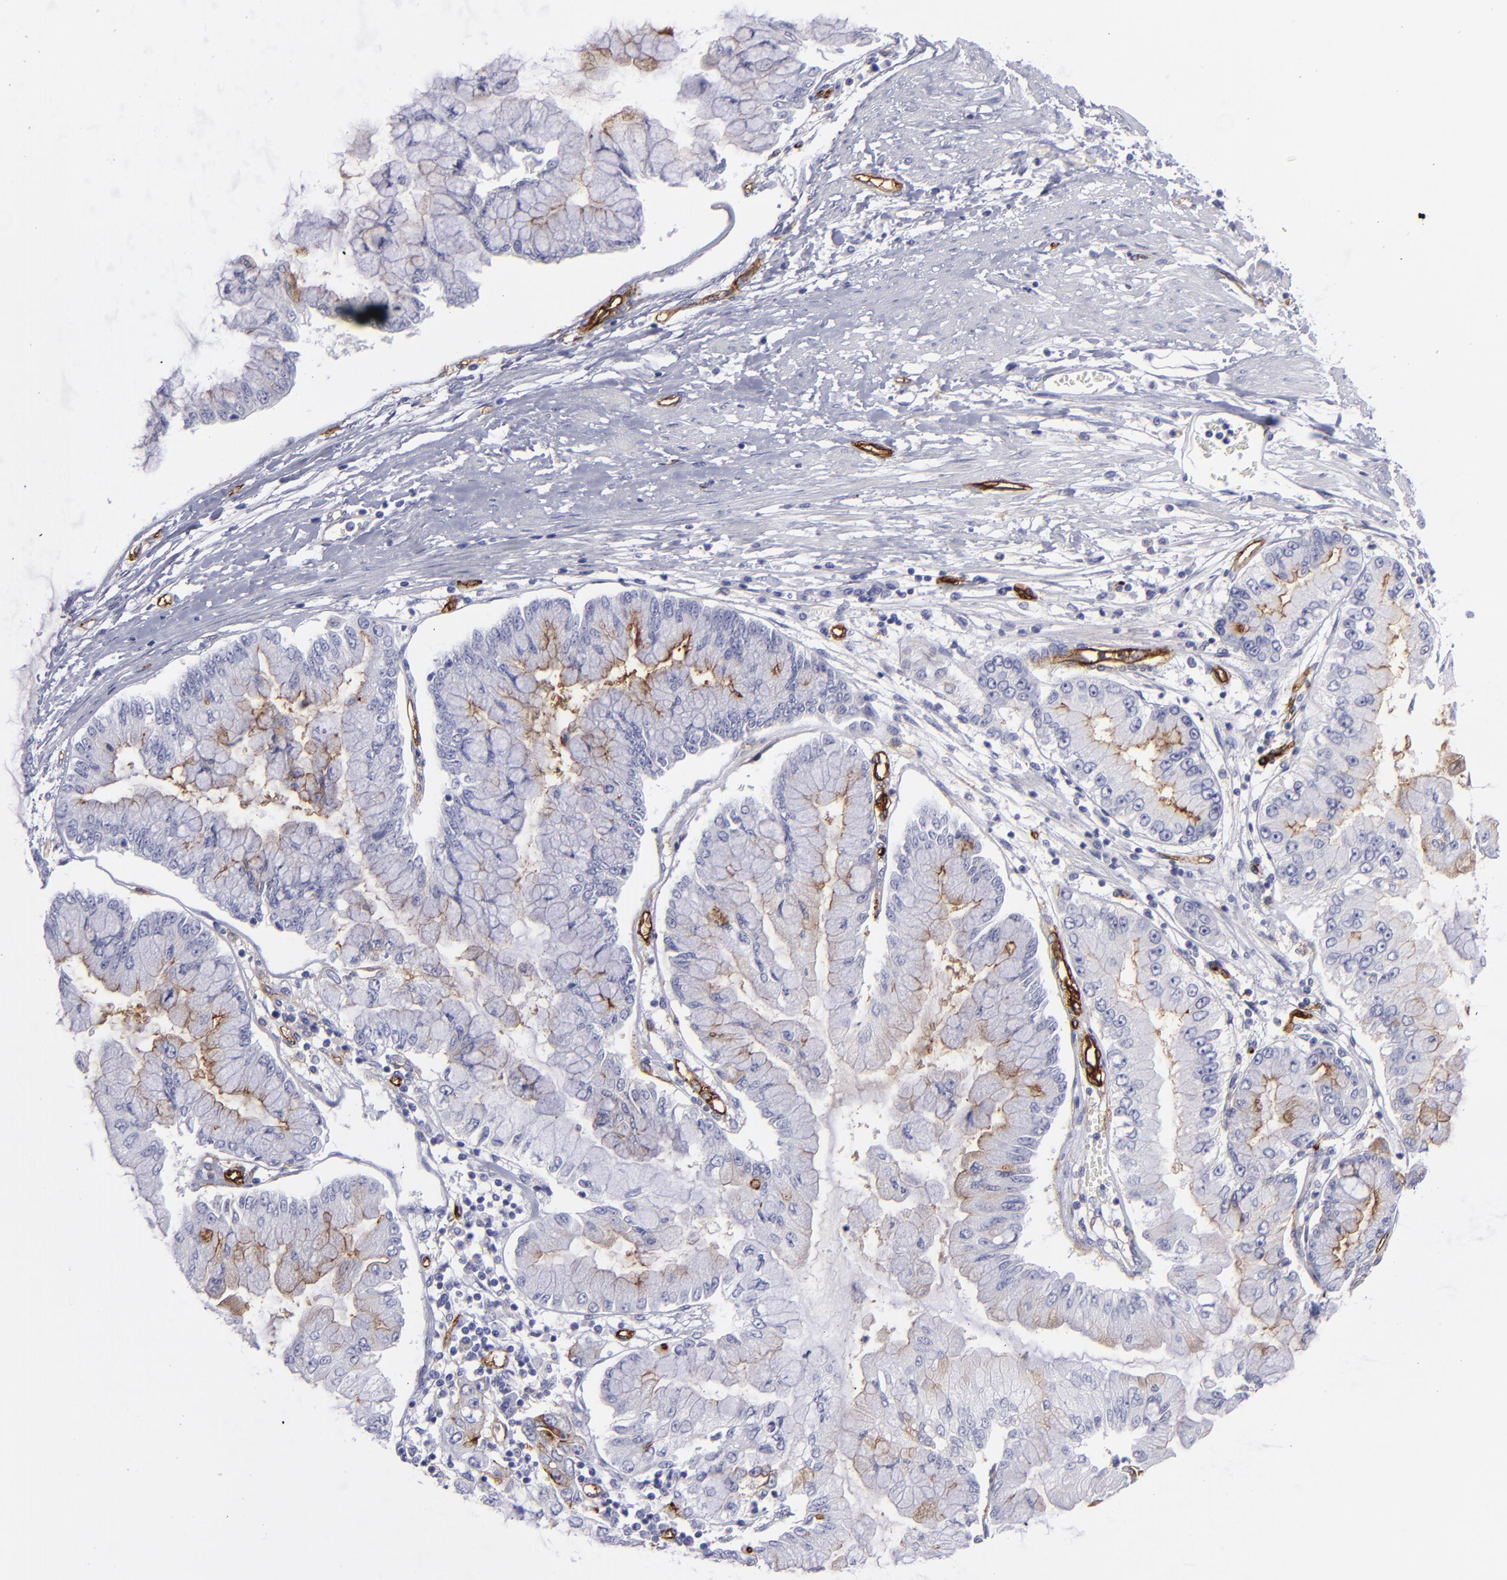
{"staining": {"intensity": "moderate", "quantity": "<25%", "location": "cytoplasmic/membranous"}, "tissue": "liver cancer", "cell_type": "Tumor cells", "image_type": "cancer", "snomed": [{"axis": "morphology", "description": "Cholangiocarcinoma"}, {"axis": "topography", "description": "Liver"}], "caption": "Moderate cytoplasmic/membranous staining is appreciated in about <25% of tumor cells in liver cancer. (DAB IHC, brown staining for protein, blue staining for nuclei).", "gene": "ACE", "patient": {"sex": "female", "age": 79}}